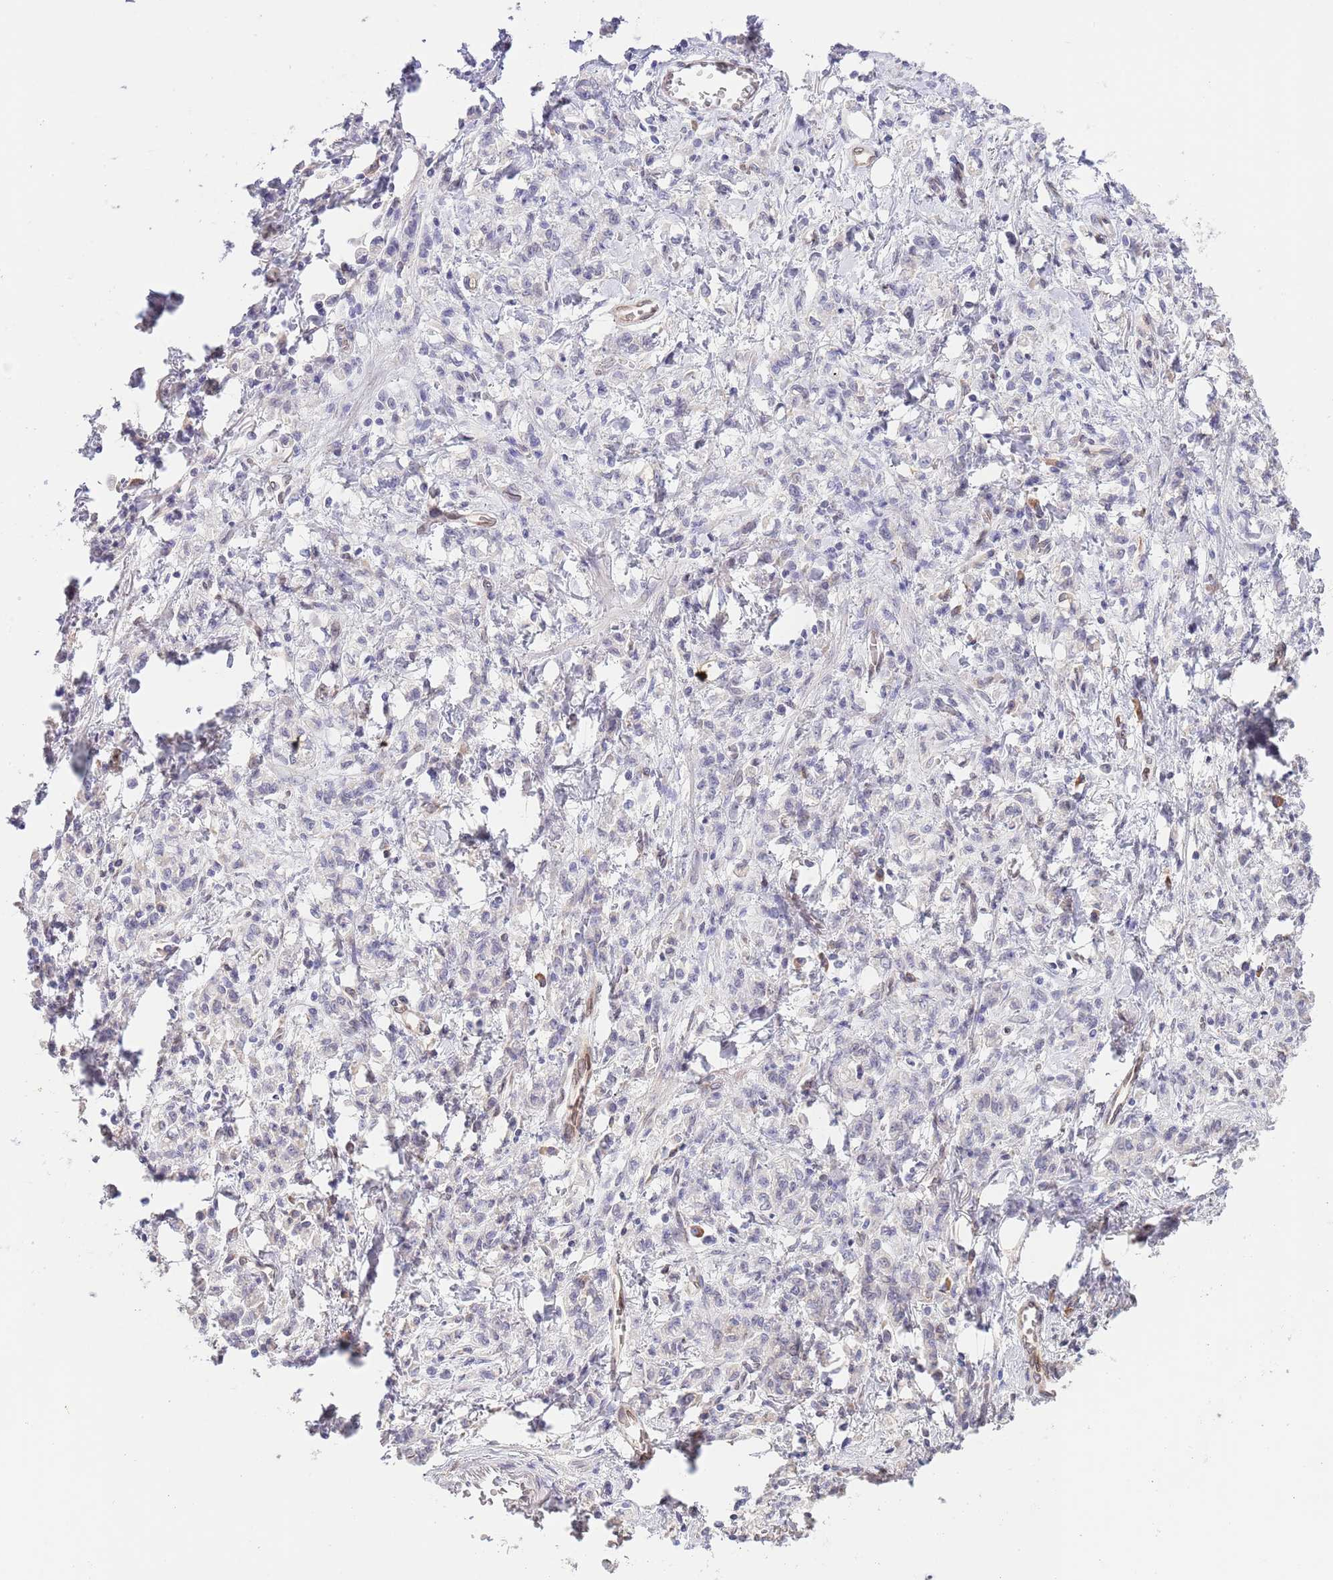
{"staining": {"intensity": "negative", "quantity": "none", "location": "none"}, "tissue": "stomach cancer", "cell_type": "Tumor cells", "image_type": "cancer", "snomed": [{"axis": "morphology", "description": "Adenocarcinoma, NOS"}, {"axis": "topography", "description": "Stomach"}], "caption": "Tumor cells show no significant positivity in stomach cancer.", "gene": "EBPL", "patient": {"sex": "male", "age": 77}}